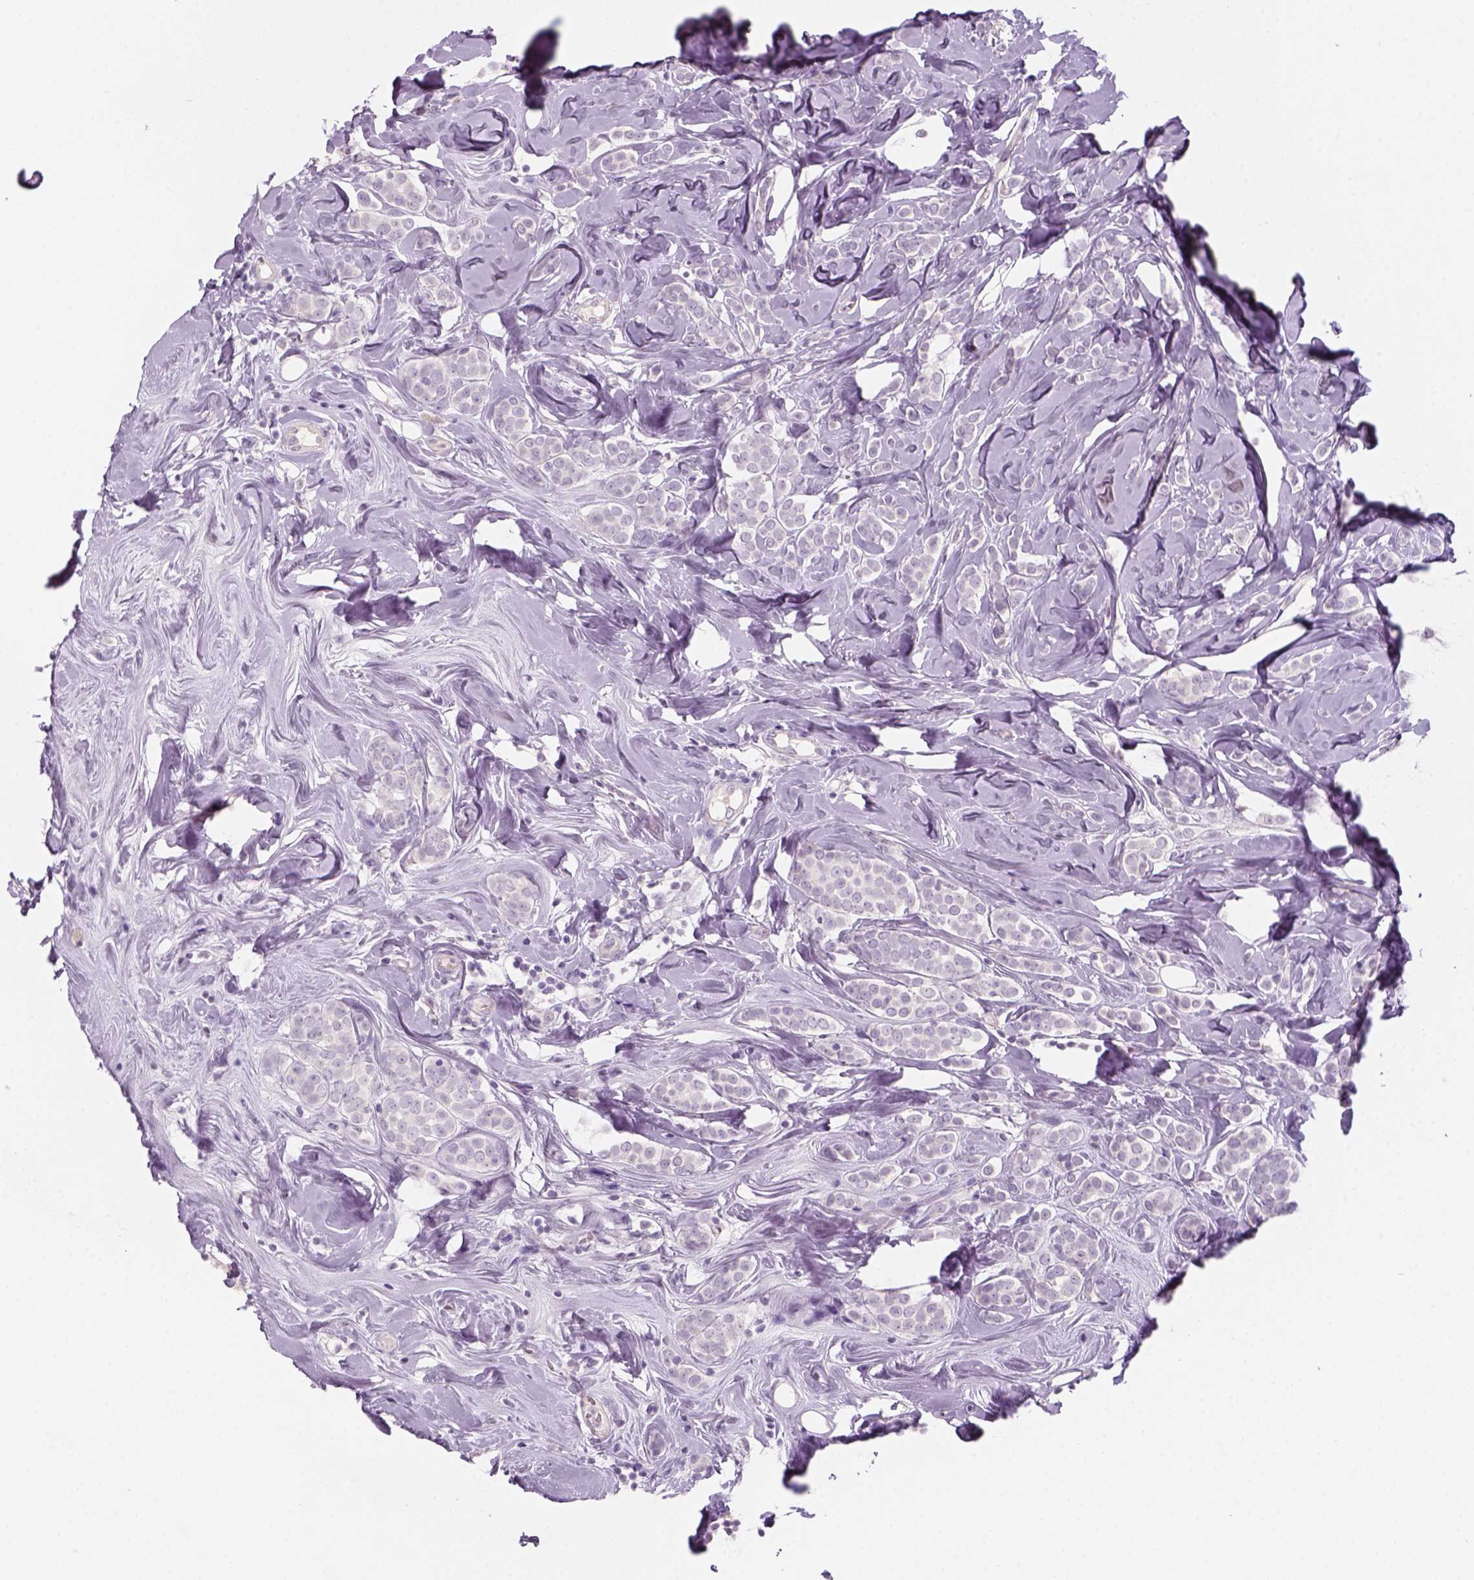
{"staining": {"intensity": "negative", "quantity": "none", "location": "none"}, "tissue": "breast cancer", "cell_type": "Tumor cells", "image_type": "cancer", "snomed": [{"axis": "morphology", "description": "Lobular carcinoma"}, {"axis": "topography", "description": "Breast"}], "caption": "The micrograph demonstrates no staining of tumor cells in breast lobular carcinoma.", "gene": "KRT25", "patient": {"sex": "female", "age": 49}}